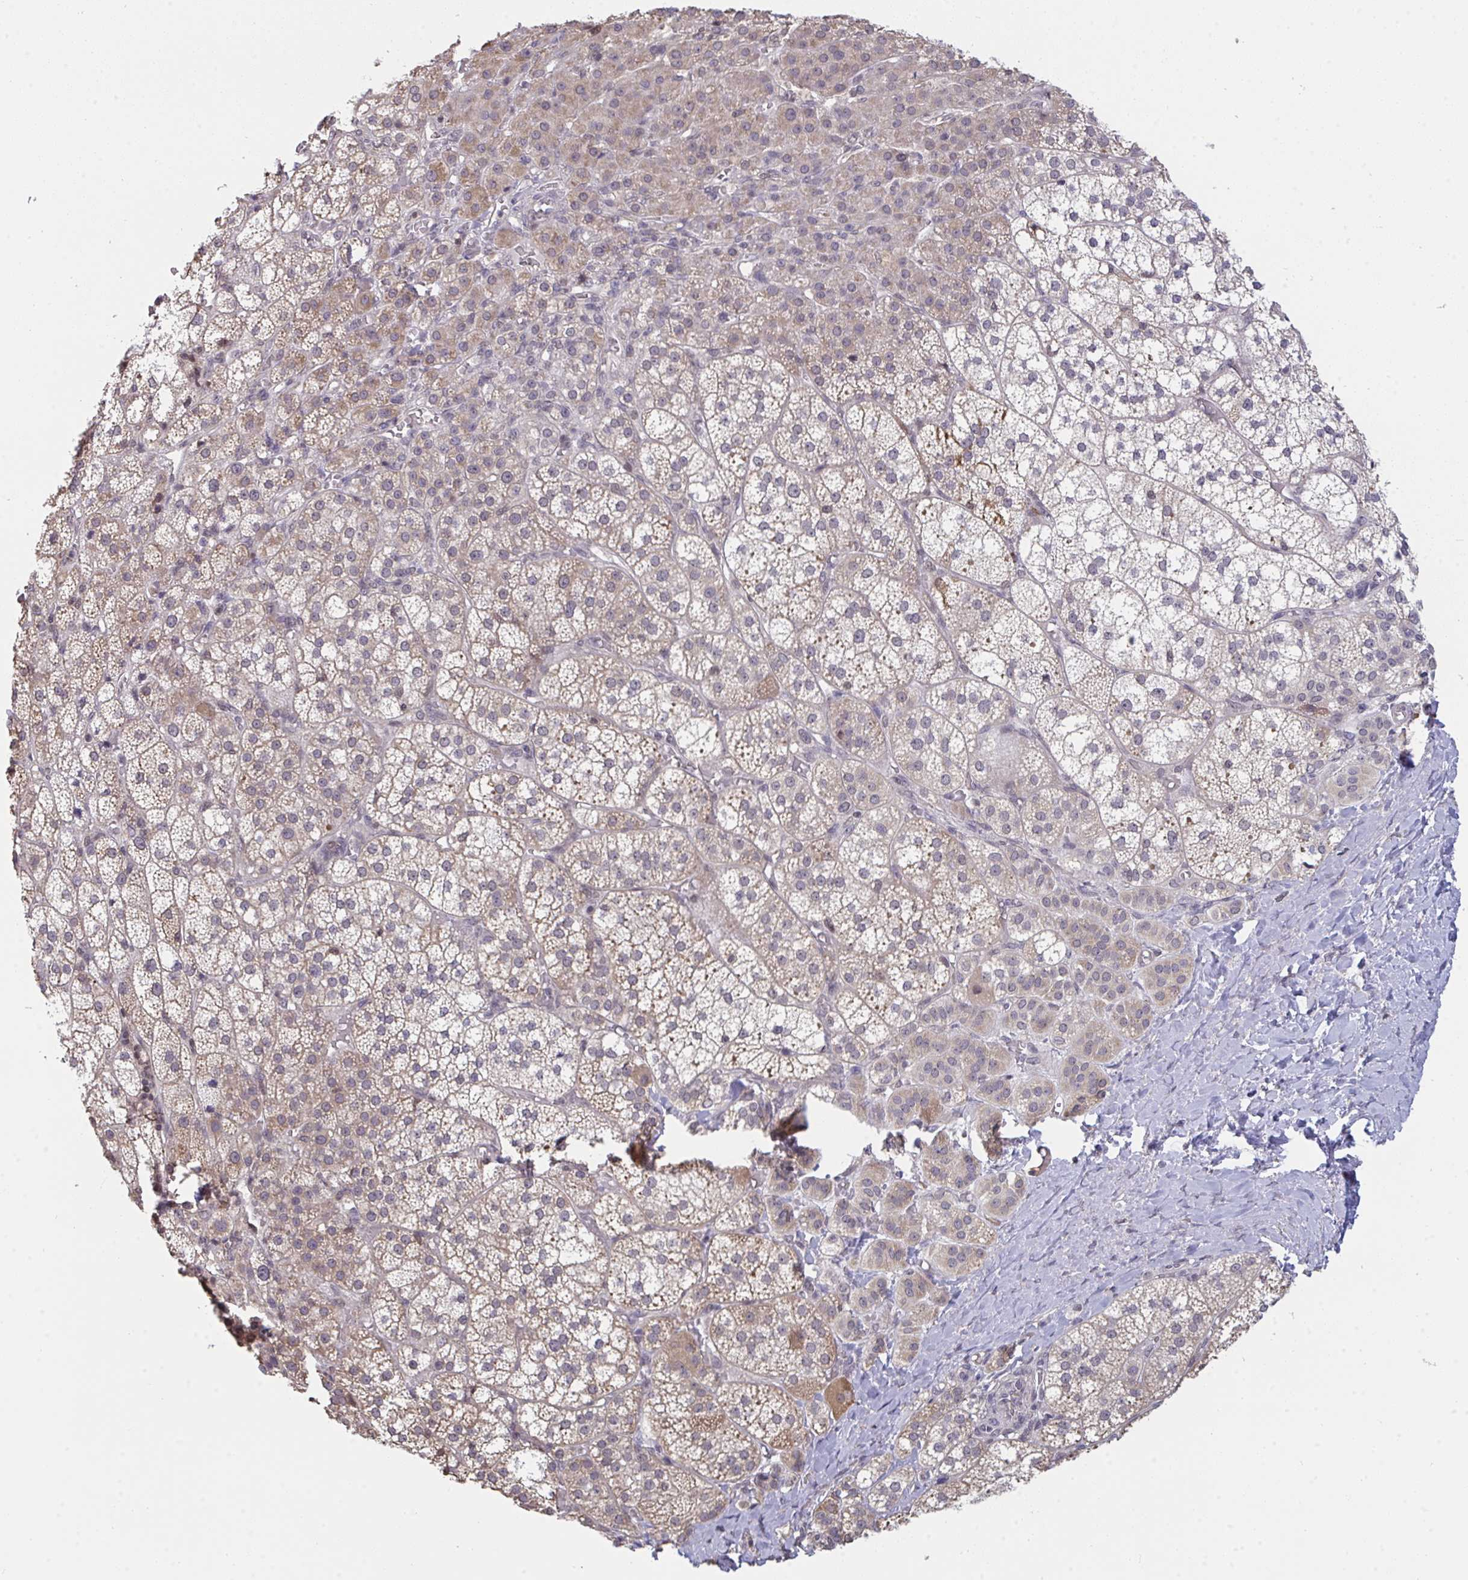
{"staining": {"intensity": "moderate", "quantity": ">75%", "location": "cytoplasmic/membranous,nuclear"}, "tissue": "adrenal gland", "cell_type": "Glandular cells", "image_type": "normal", "snomed": [{"axis": "morphology", "description": "Normal tissue, NOS"}, {"axis": "topography", "description": "Adrenal gland"}], "caption": "Moderate cytoplasmic/membranous,nuclear staining is seen in approximately >75% of glandular cells in benign adrenal gland.", "gene": "SAP30", "patient": {"sex": "female", "age": 60}}